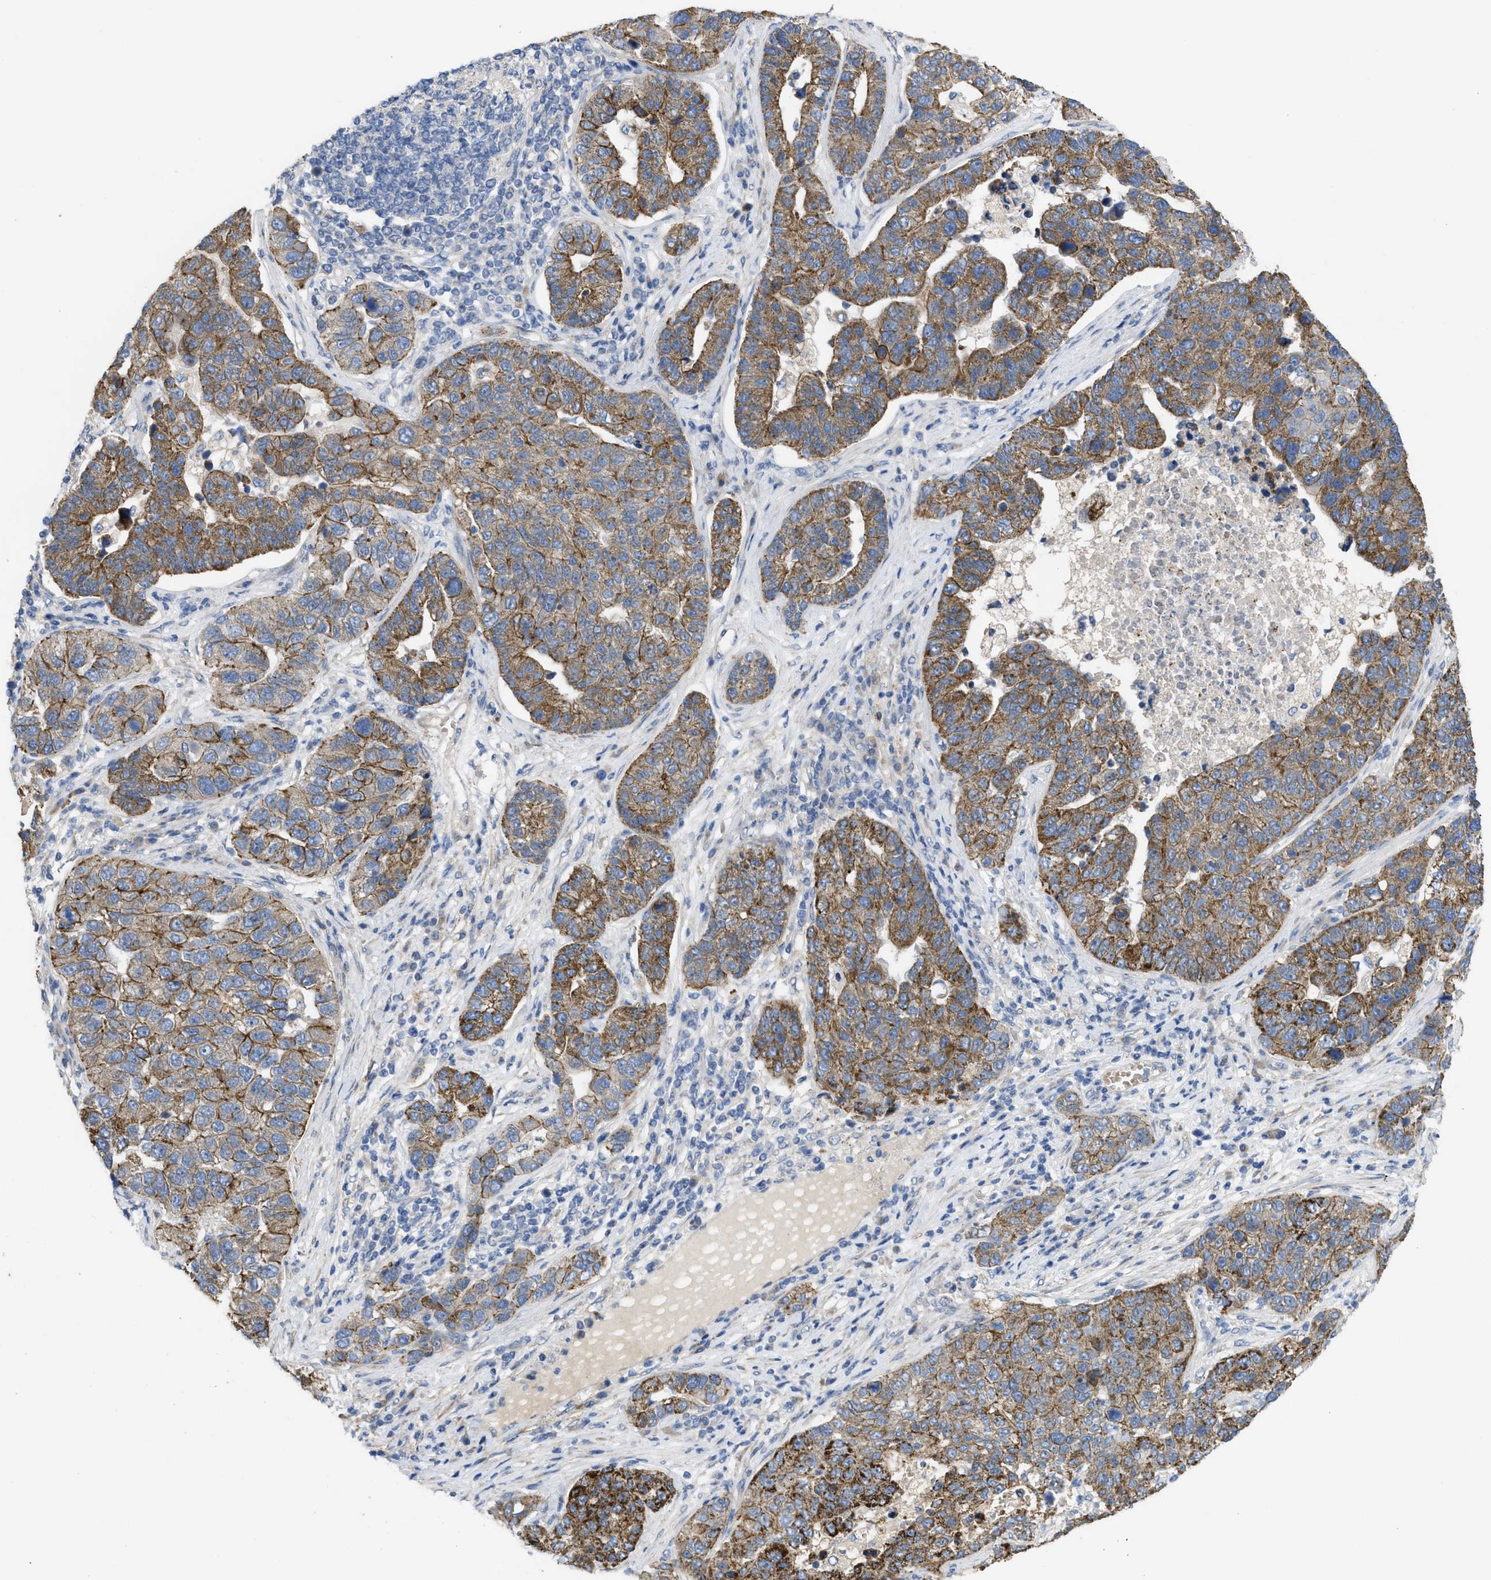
{"staining": {"intensity": "moderate", "quantity": ">75%", "location": "cytoplasmic/membranous"}, "tissue": "pancreatic cancer", "cell_type": "Tumor cells", "image_type": "cancer", "snomed": [{"axis": "morphology", "description": "Adenocarcinoma, NOS"}, {"axis": "topography", "description": "Pancreas"}], "caption": "An image of human adenocarcinoma (pancreatic) stained for a protein shows moderate cytoplasmic/membranous brown staining in tumor cells. (DAB (3,3'-diaminobenzidine) = brown stain, brightfield microscopy at high magnification).", "gene": "CDPF1", "patient": {"sex": "female", "age": 61}}